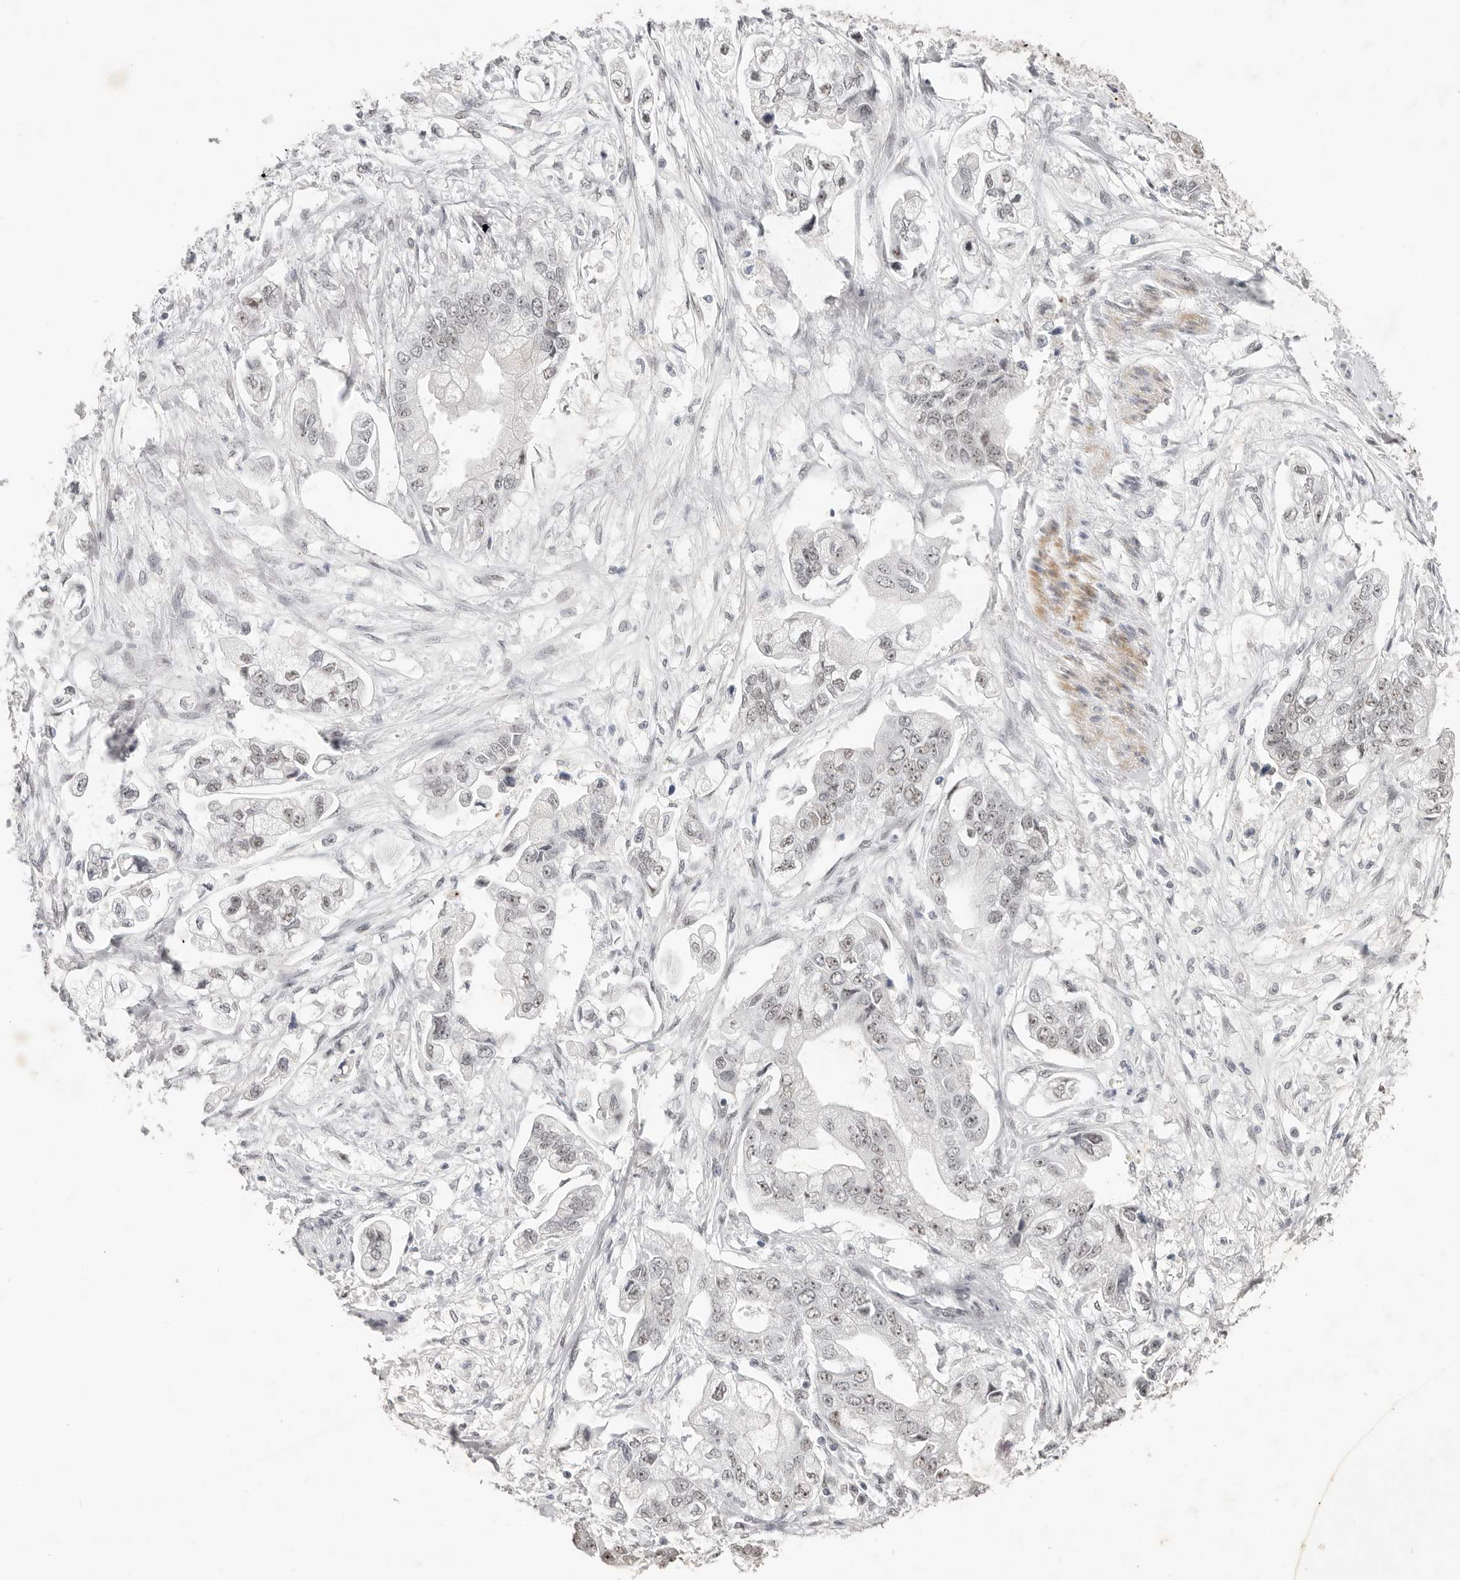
{"staining": {"intensity": "negative", "quantity": "none", "location": "none"}, "tissue": "stomach cancer", "cell_type": "Tumor cells", "image_type": "cancer", "snomed": [{"axis": "morphology", "description": "Adenocarcinoma, NOS"}, {"axis": "topography", "description": "Stomach"}], "caption": "Immunohistochemistry (IHC) of stomach adenocarcinoma demonstrates no positivity in tumor cells.", "gene": "LARP7", "patient": {"sex": "male", "age": 62}}